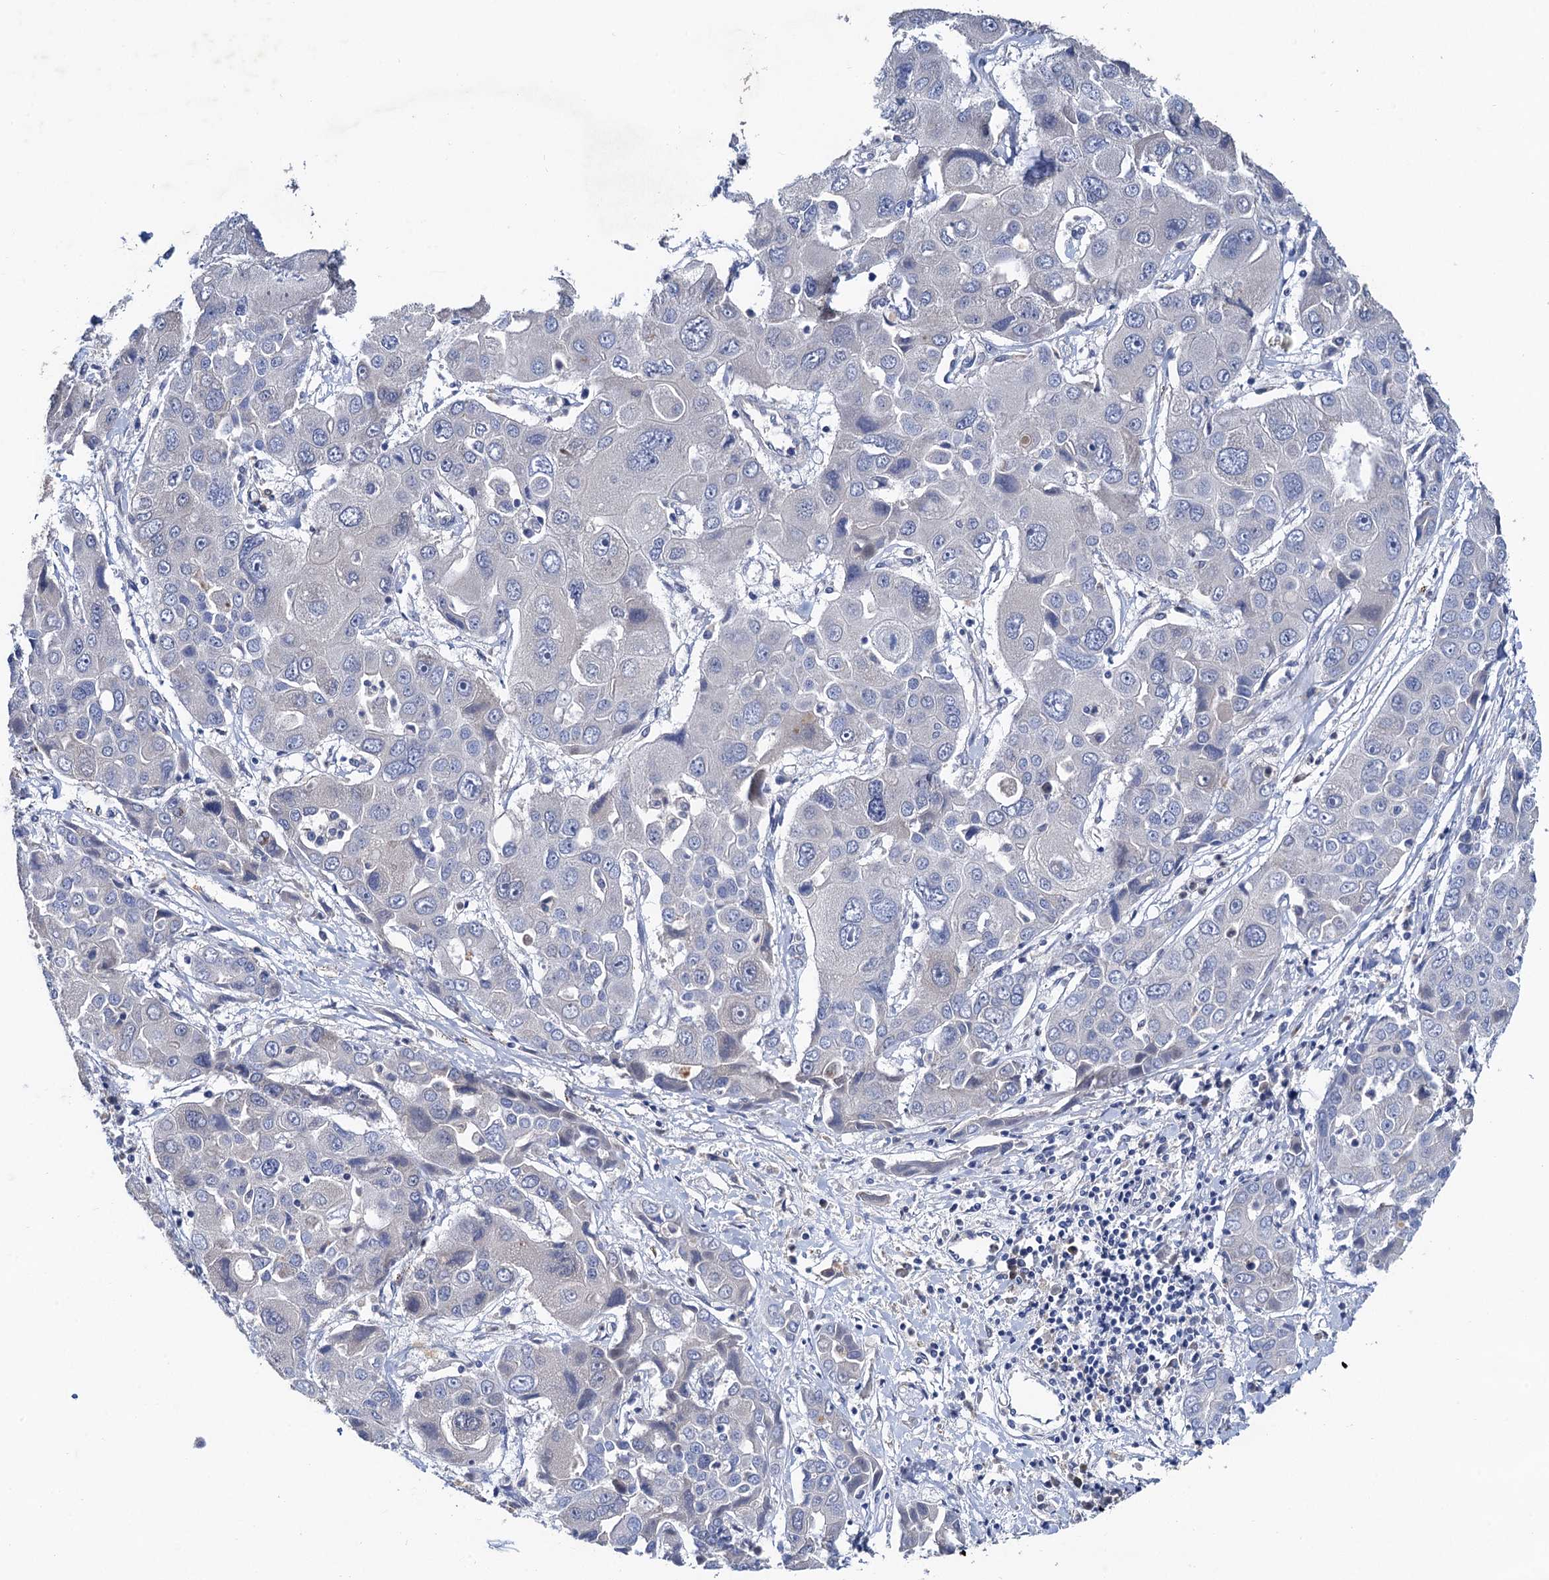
{"staining": {"intensity": "negative", "quantity": "none", "location": "none"}, "tissue": "liver cancer", "cell_type": "Tumor cells", "image_type": "cancer", "snomed": [{"axis": "morphology", "description": "Cholangiocarcinoma"}, {"axis": "topography", "description": "Liver"}], "caption": "Histopathology image shows no significant protein positivity in tumor cells of liver cholangiocarcinoma.", "gene": "TMEM39B", "patient": {"sex": "male", "age": 67}}